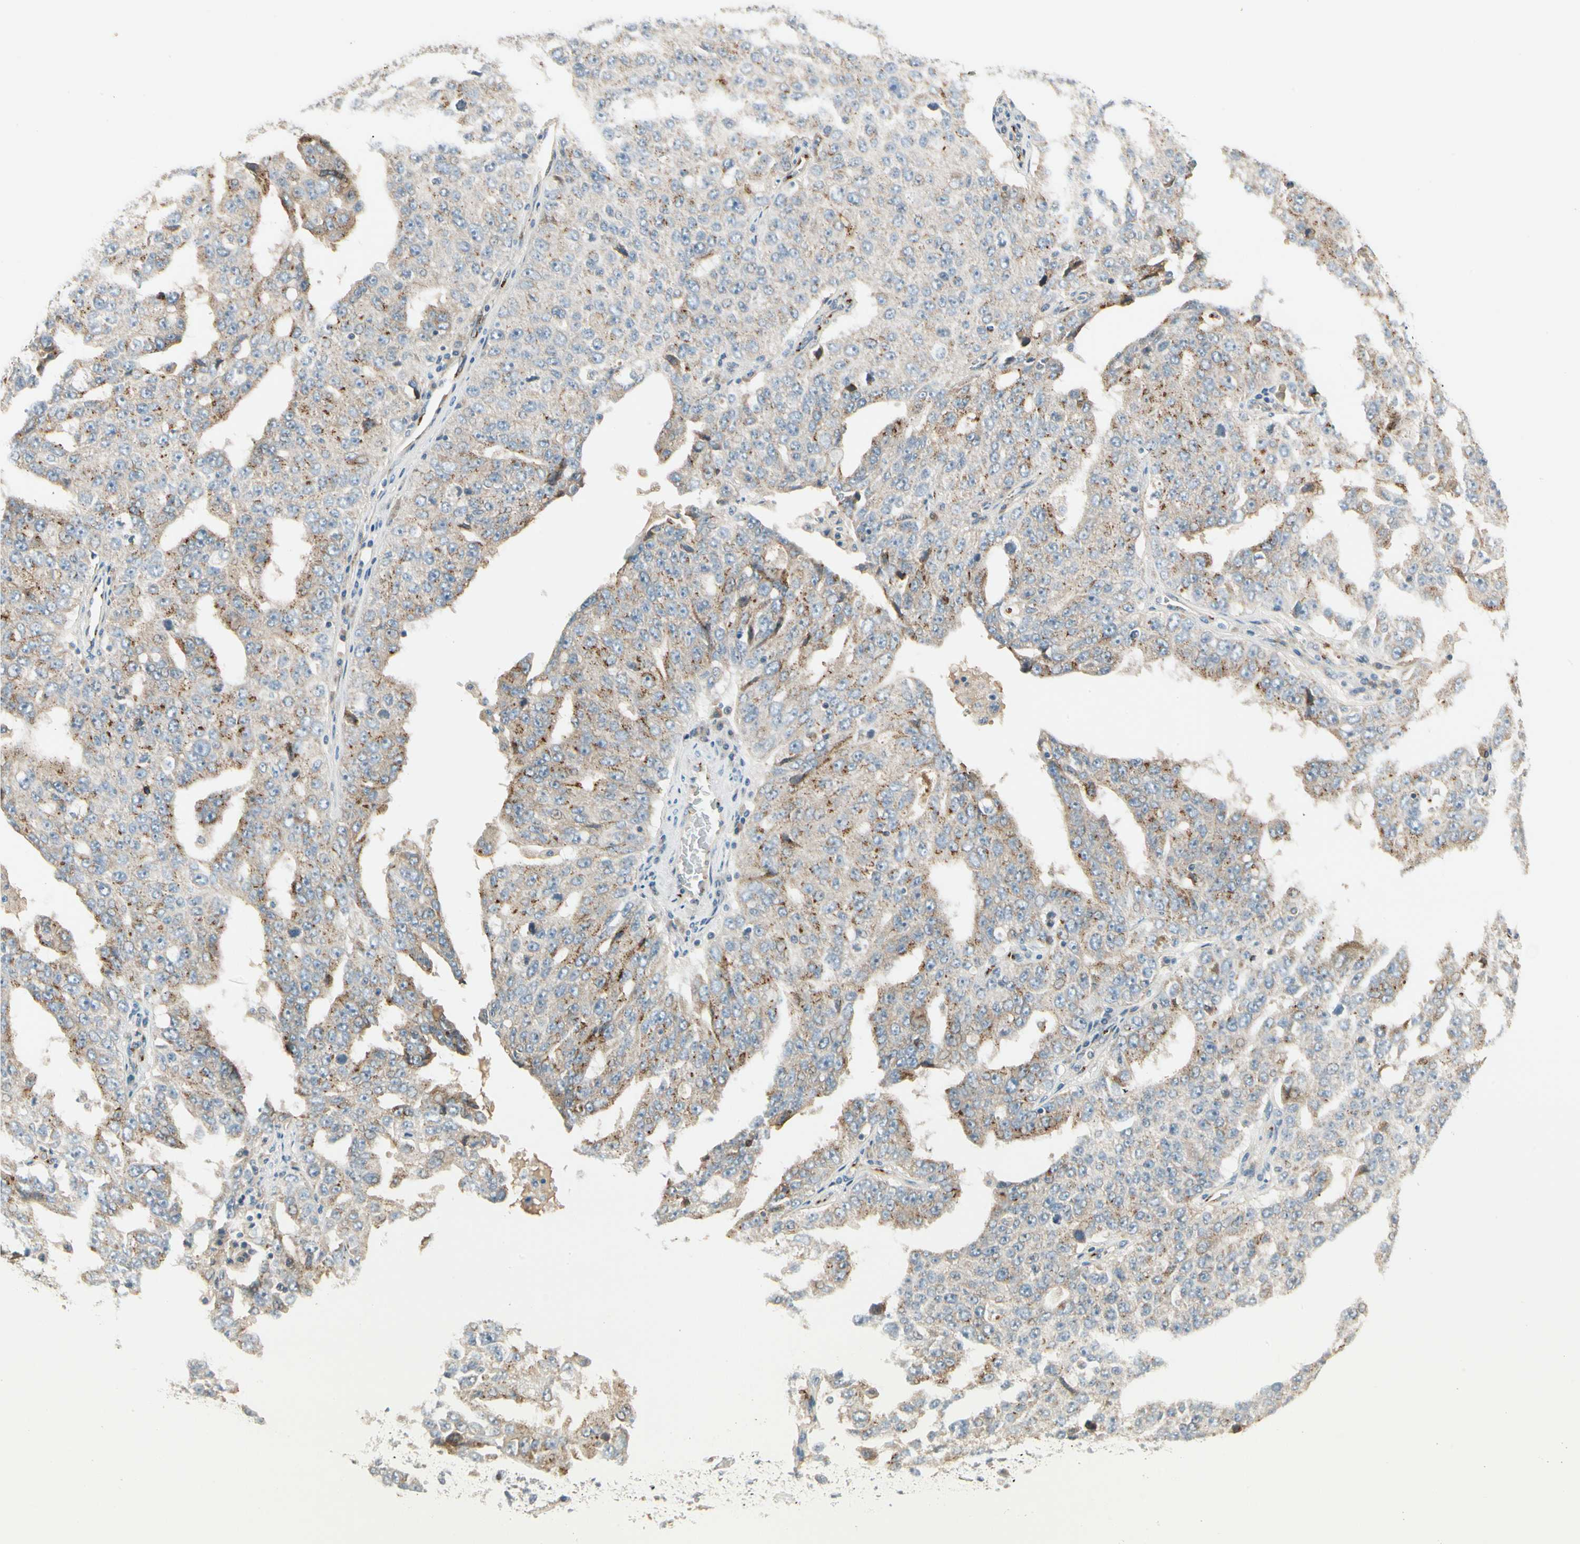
{"staining": {"intensity": "moderate", "quantity": "<25%", "location": "cytoplasmic/membranous"}, "tissue": "ovarian cancer", "cell_type": "Tumor cells", "image_type": "cancer", "snomed": [{"axis": "morphology", "description": "Carcinoma, endometroid"}, {"axis": "topography", "description": "Ovary"}], "caption": "Ovarian endometroid carcinoma stained with immunohistochemistry exhibits moderate cytoplasmic/membranous staining in approximately <25% of tumor cells.", "gene": "MANSC1", "patient": {"sex": "female", "age": 62}}